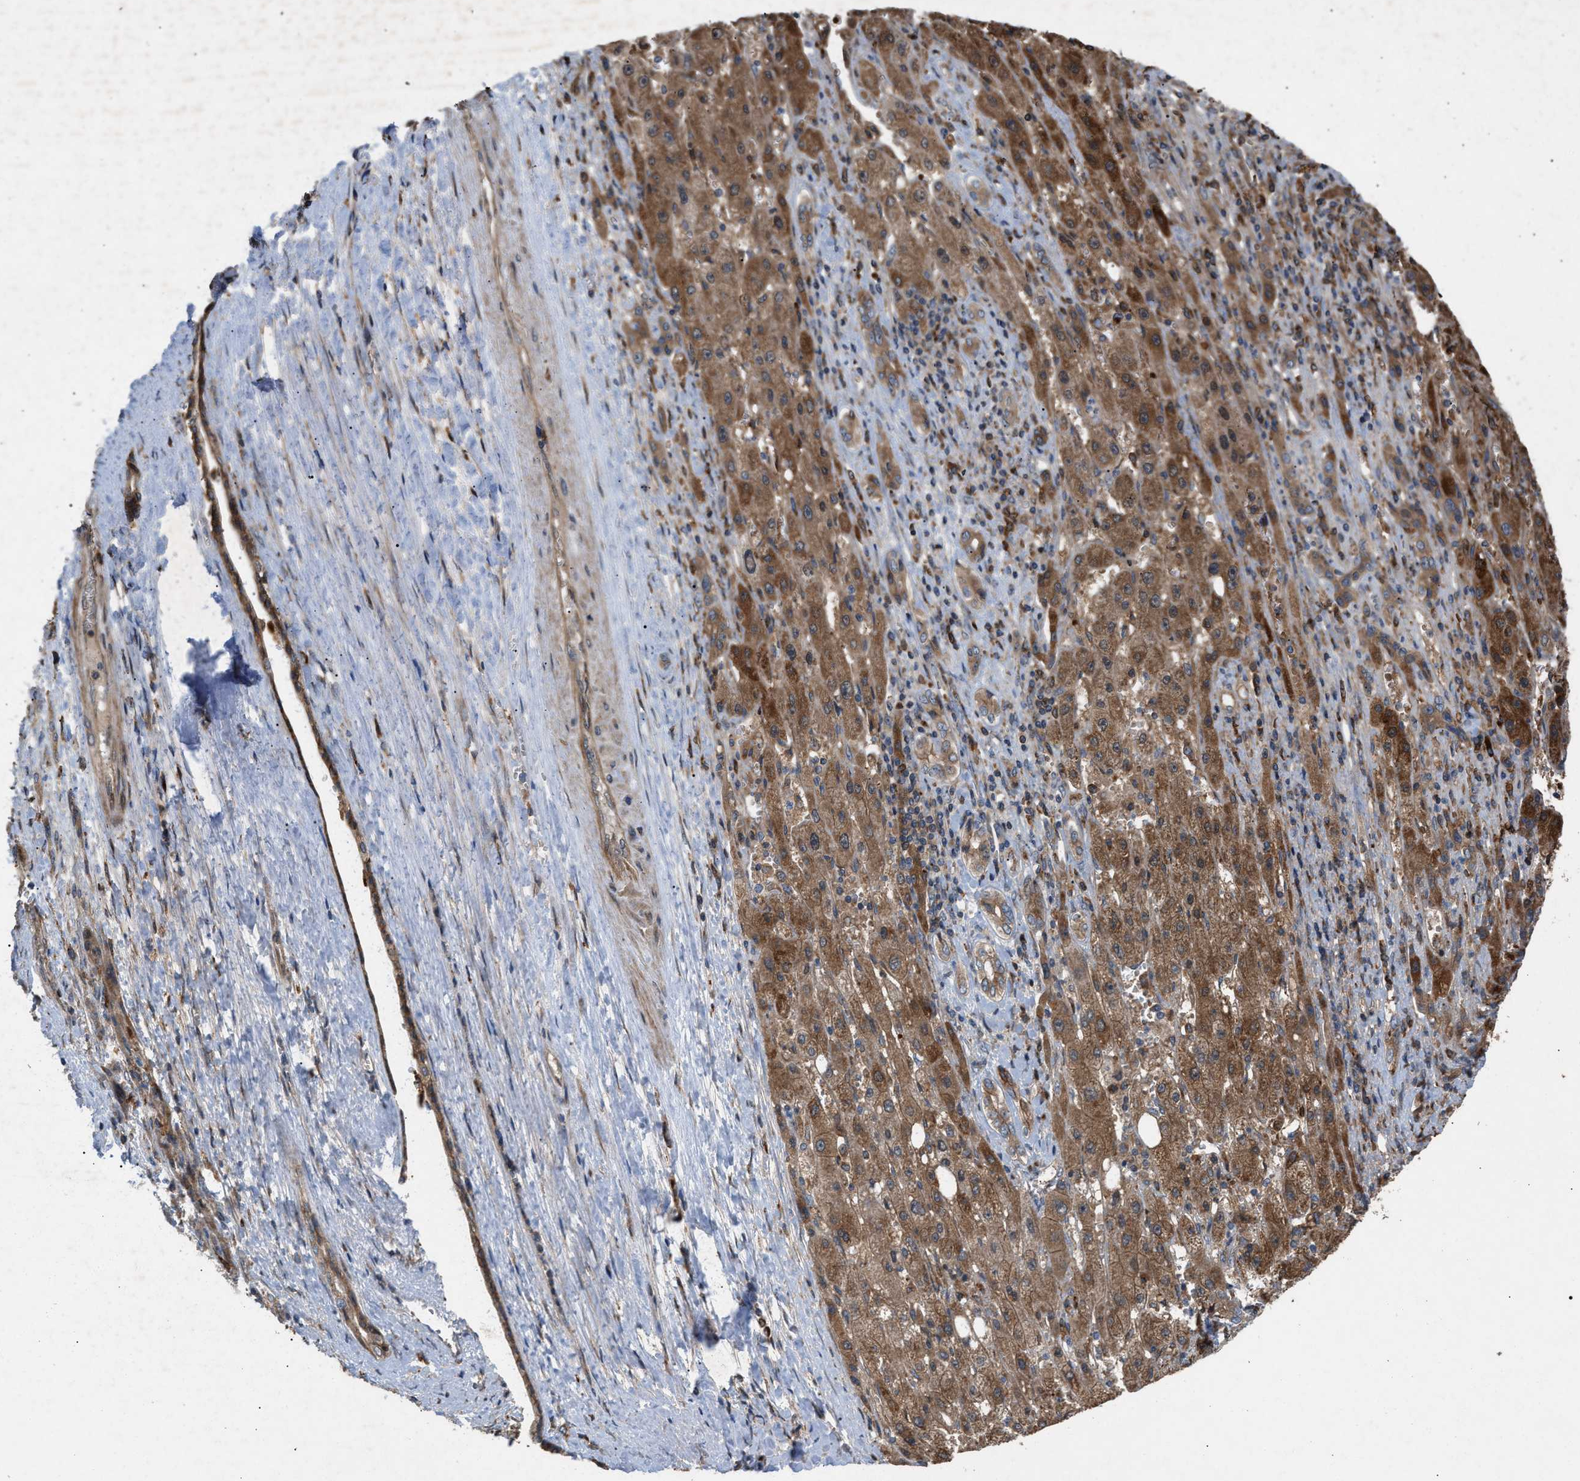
{"staining": {"intensity": "strong", "quantity": ">75%", "location": "cytoplasmic/membranous"}, "tissue": "liver cancer", "cell_type": "Tumor cells", "image_type": "cancer", "snomed": [{"axis": "morphology", "description": "Carcinoma, Hepatocellular, NOS"}, {"axis": "topography", "description": "Liver"}], "caption": "Approximately >75% of tumor cells in human liver cancer reveal strong cytoplasmic/membranous protein expression as visualized by brown immunohistochemical staining.", "gene": "GCC1", "patient": {"sex": "female", "age": 73}}